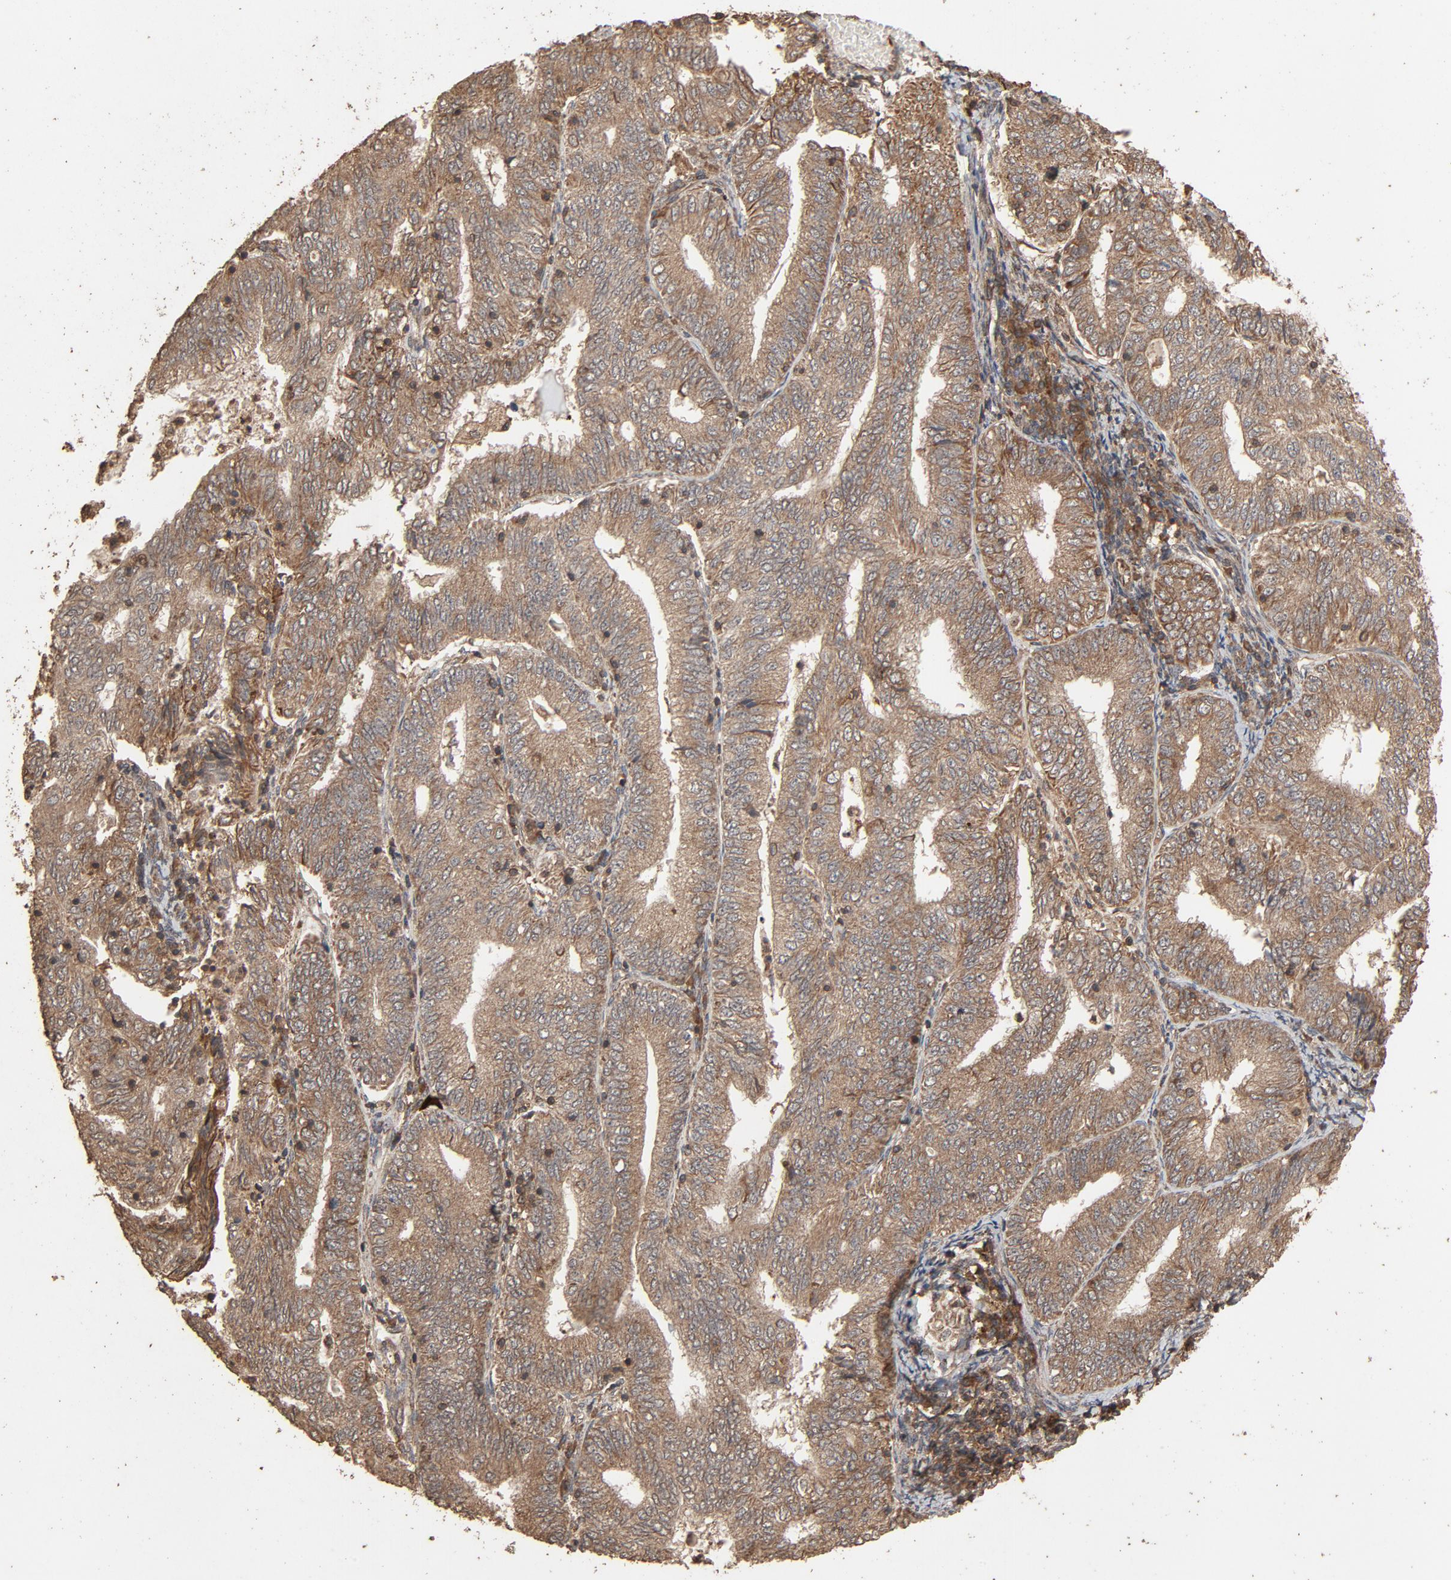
{"staining": {"intensity": "weak", "quantity": ">75%", "location": "cytoplasmic/membranous"}, "tissue": "endometrial cancer", "cell_type": "Tumor cells", "image_type": "cancer", "snomed": [{"axis": "morphology", "description": "Adenocarcinoma, NOS"}, {"axis": "topography", "description": "Endometrium"}], "caption": "Immunohistochemistry (IHC) image of neoplastic tissue: adenocarcinoma (endometrial) stained using IHC reveals low levels of weak protein expression localized specifically in the cytoplasmic/membranous of tumor cells, appearing as a cytoplasmic/membranous brown color.", "gene": "RPS6KA6", "patient": {"sex": "female", "age": 69}}